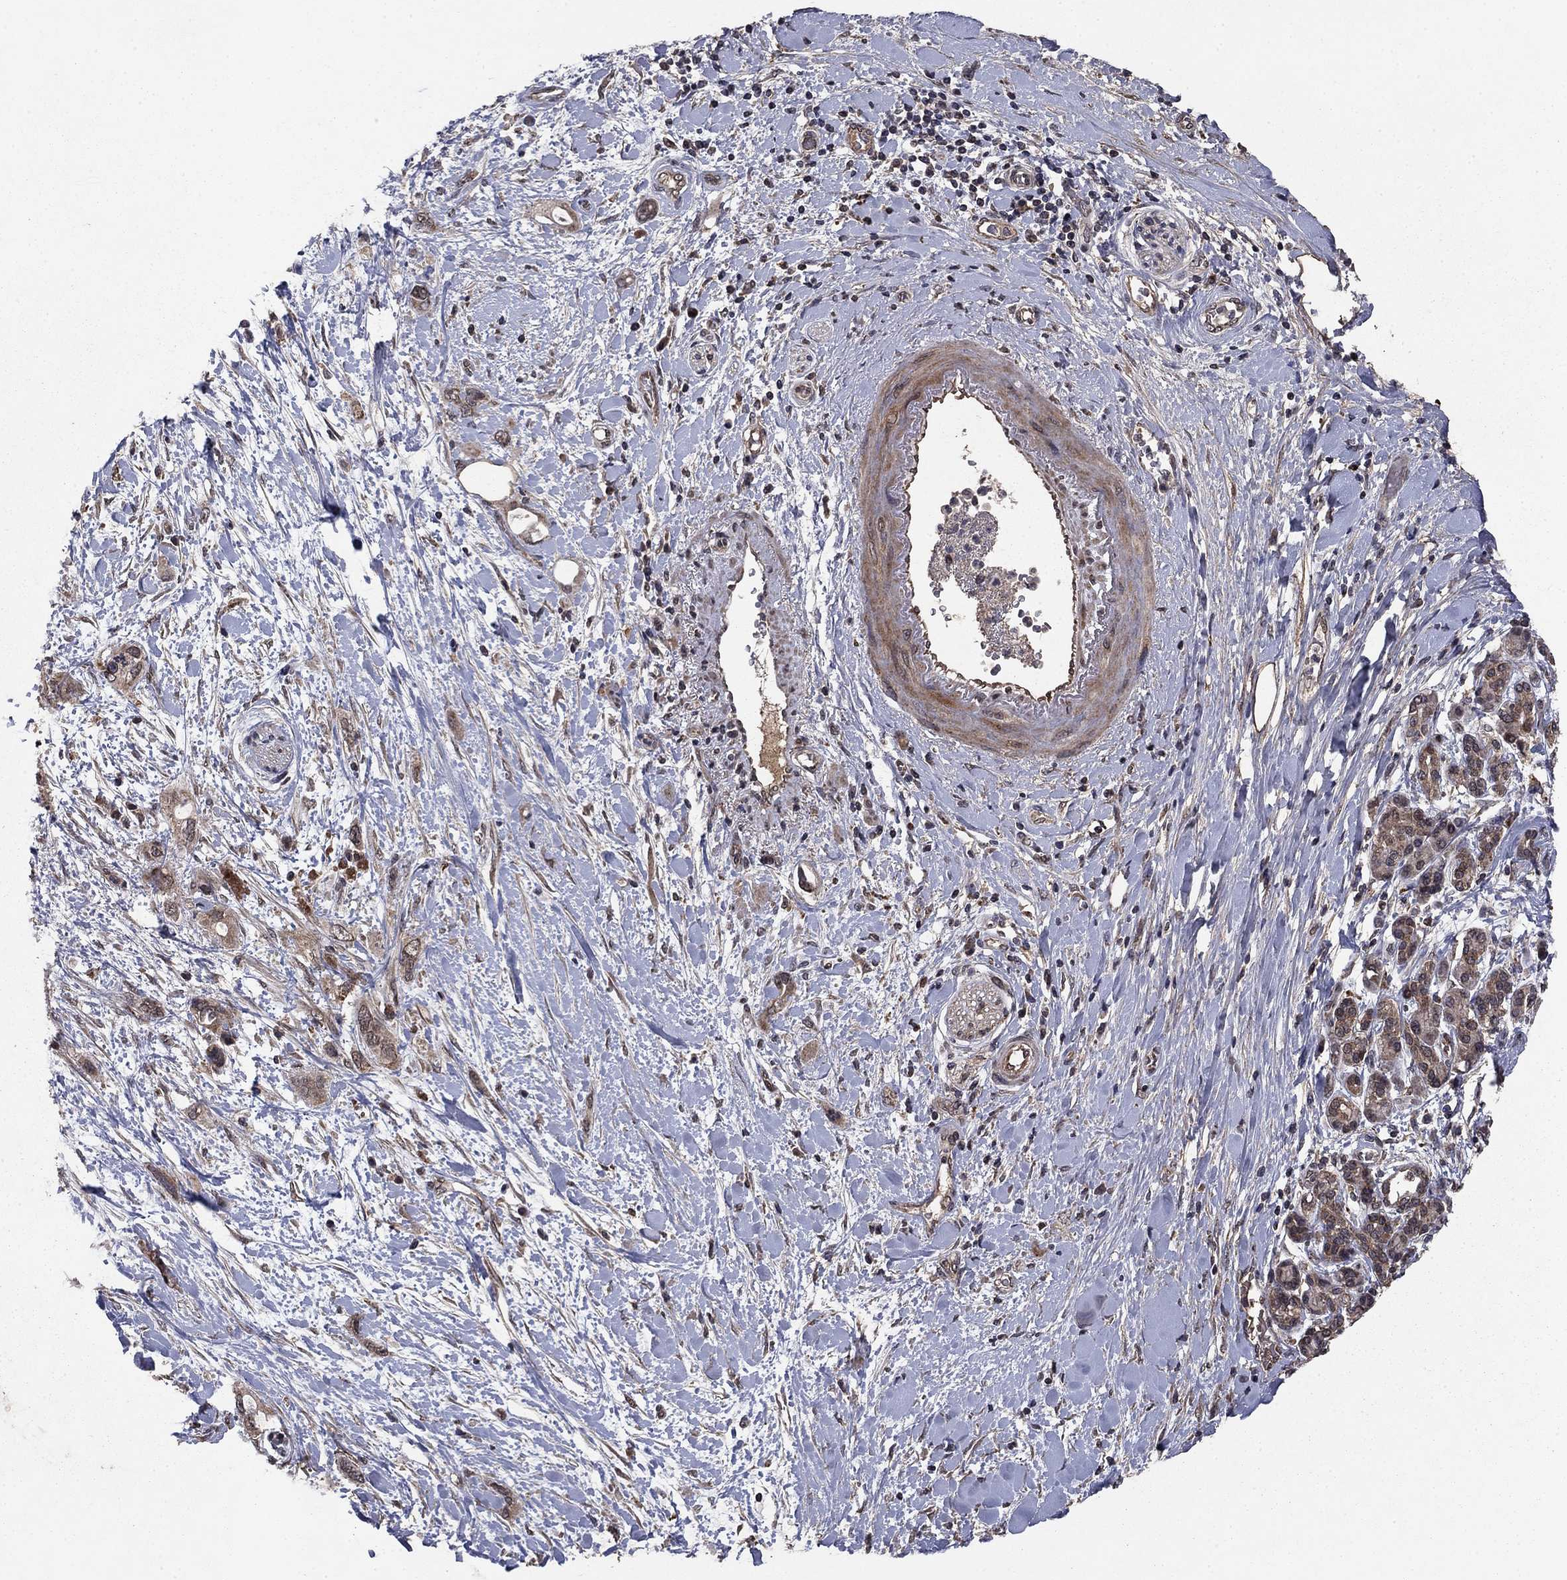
{"staining": {"intensity": "moderate", "quantity": ">75%", "location": "cytoplasmic/membranous"}, "tissue": "pancreatic cancer", "cell_type": "Tumor cells", "image_type": "cancer", "snomed": [{"axis": "morphology", "description": "Adenocarcinoma, NOS"}, {"axis": "topography", "description": "Pancreas"}], "caption": "DAB (3,3'-diaminobenzidine) immunohistochemical staining of human pancreatic cancer displays moderate cytoplasmic/membranous protein positivity in approximately >75% of tumor cells.", "gene": "DHRS1", "patient": {"sex": "female", "age": 56}}